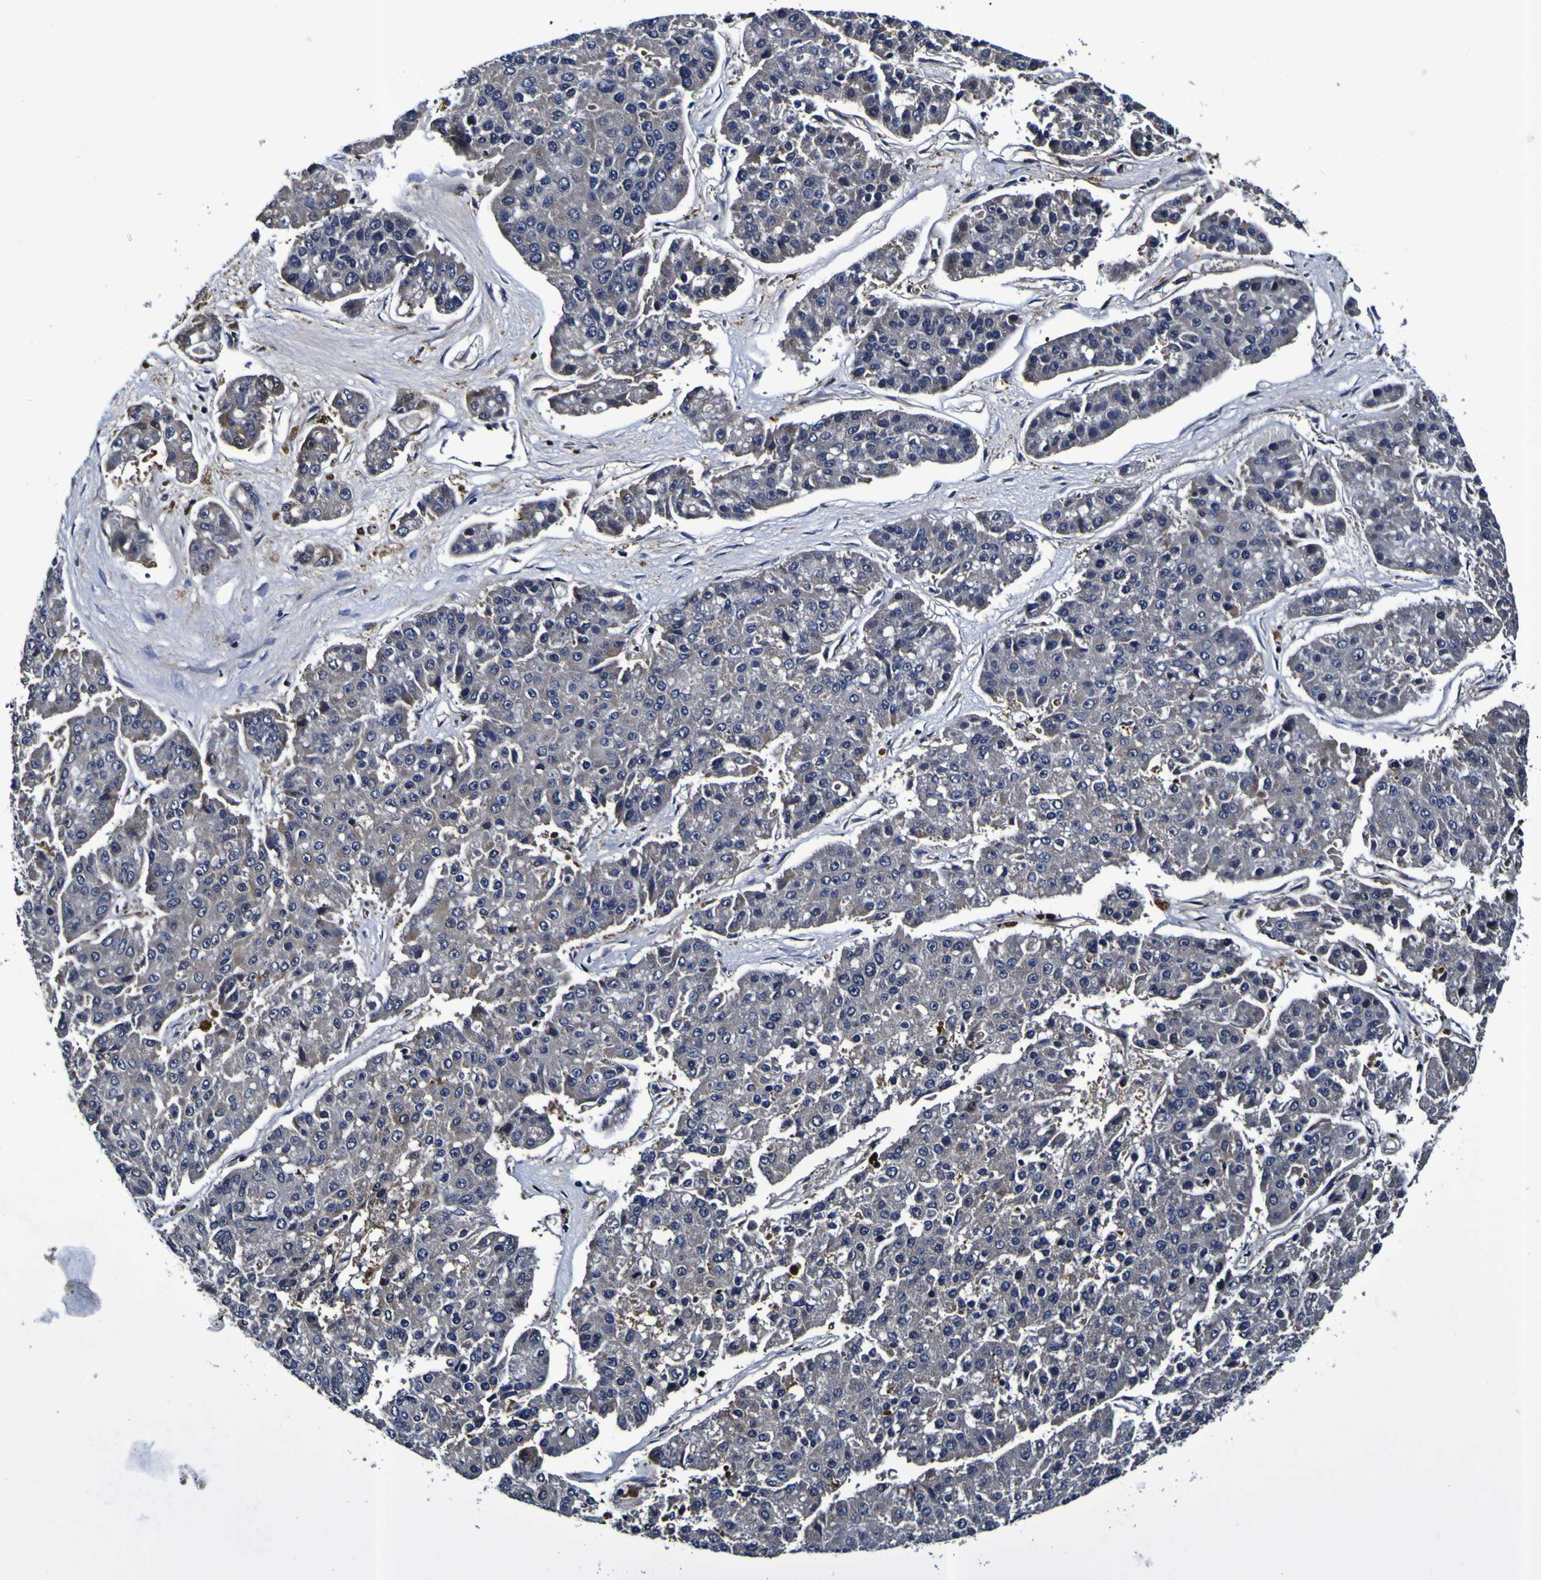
{"staining": {"intensity": "negative", "quantity": "none", "location": "none"}, "tissue": "pancreatic cancer", "cell_type": "Tumor cells", "image_type": "cancer", "snomed": [{"axis": "morphology", "description": "Adenocarcinoma, NOS"}, {"axis": "topography", "description": "Pancreas"}], "caption": "Tumor cells show no significant protein positivity in adenocarcinoma (pancreatic).", "gene": "GPX1", "patient": {"sex": "male", "age": 50}}